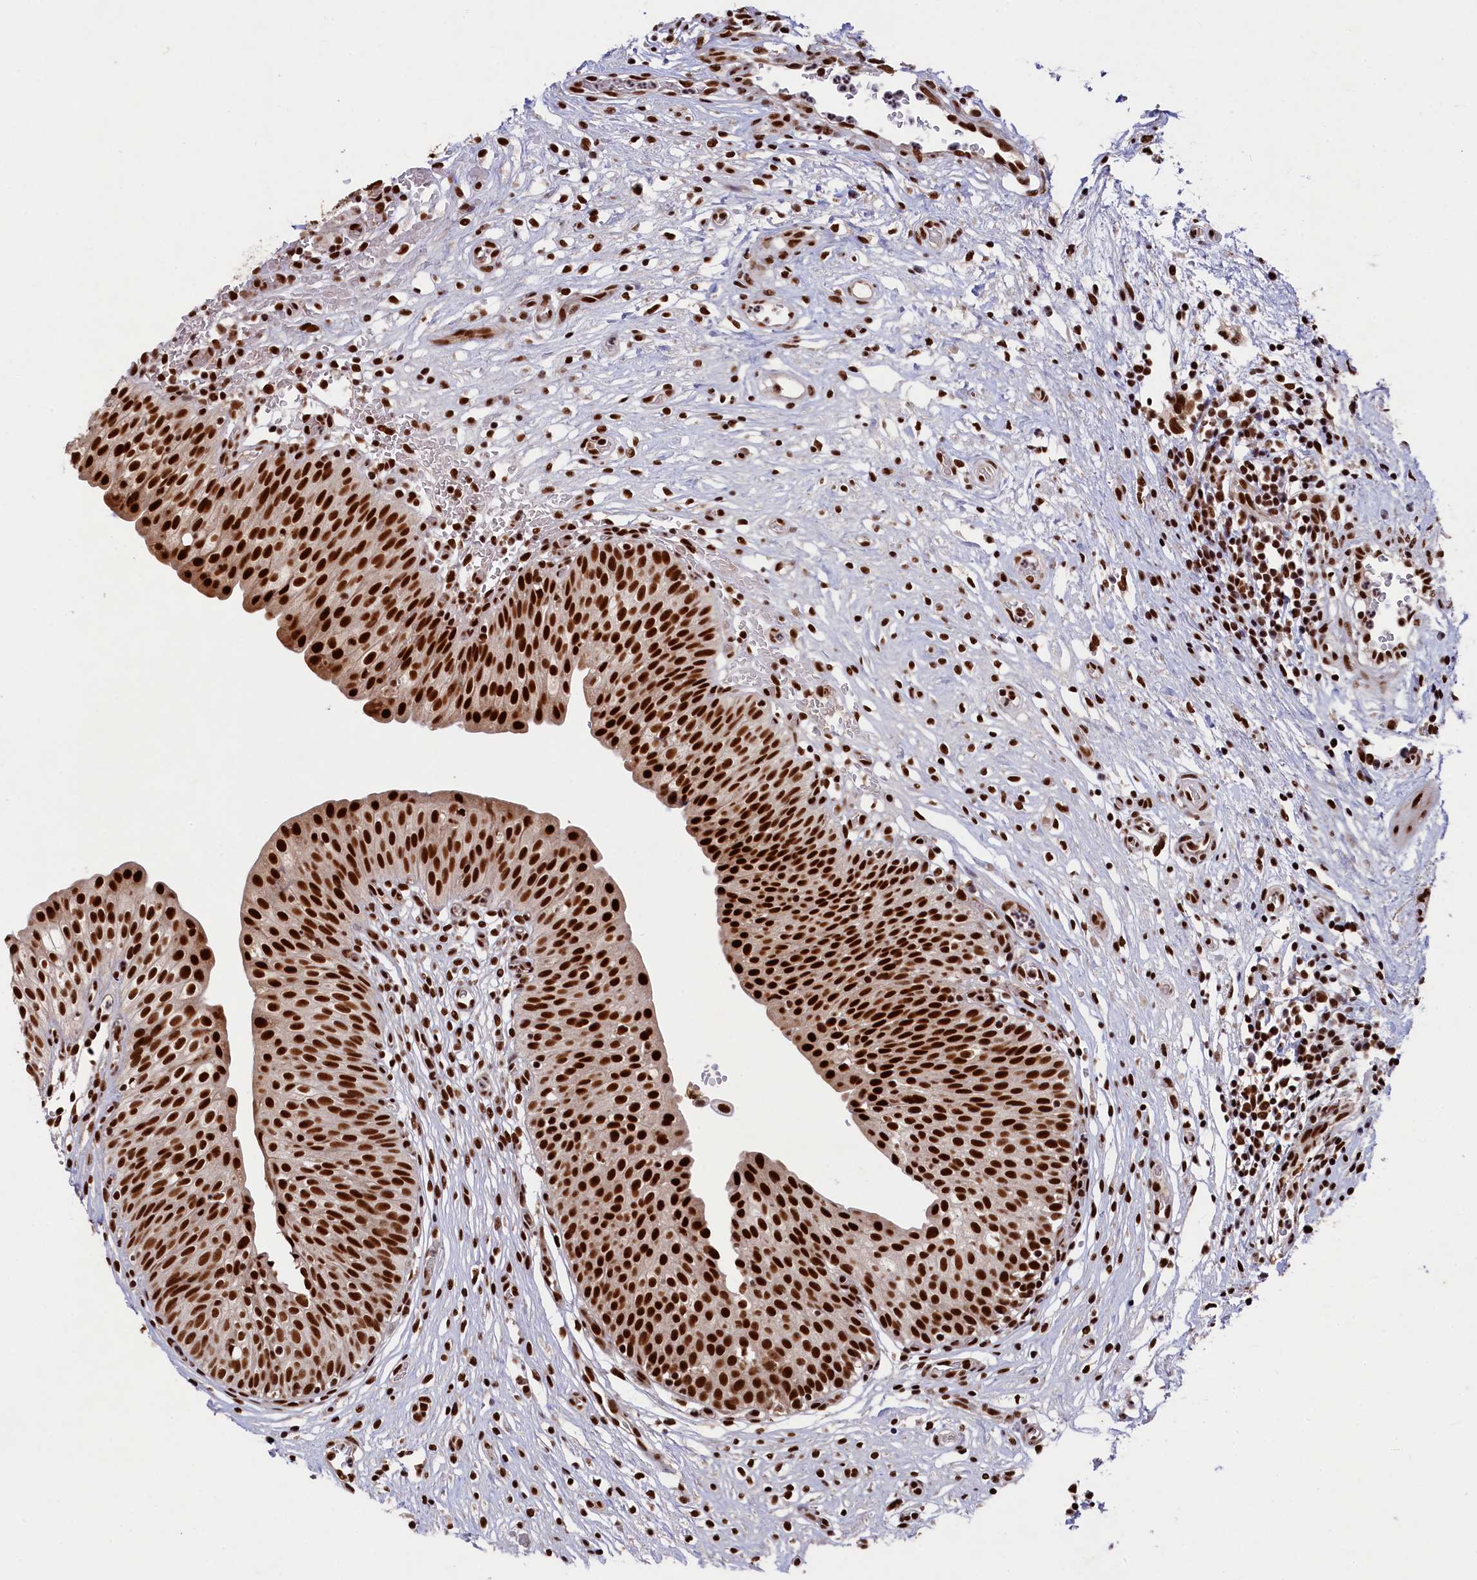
{"staining": {"intensity": "strong", "quantity": ">75%", "location": "nuclear"}, "tissue": "urinary bladder", "cell_type": "Urothelial cells", "image_type": "normal", "snomed": [{"axis": "morphology", "description": "Normal tissue, NOS"}, {"axis": "topography", "description": "Urinary bladder"}], "caption": "IHC of normal urinary bladder exhibits high levels of strong nuclear expression in about >75% of urothelial cells.", "gene": "PRPF31", "patient": {"sex": "male", "age": 55}}